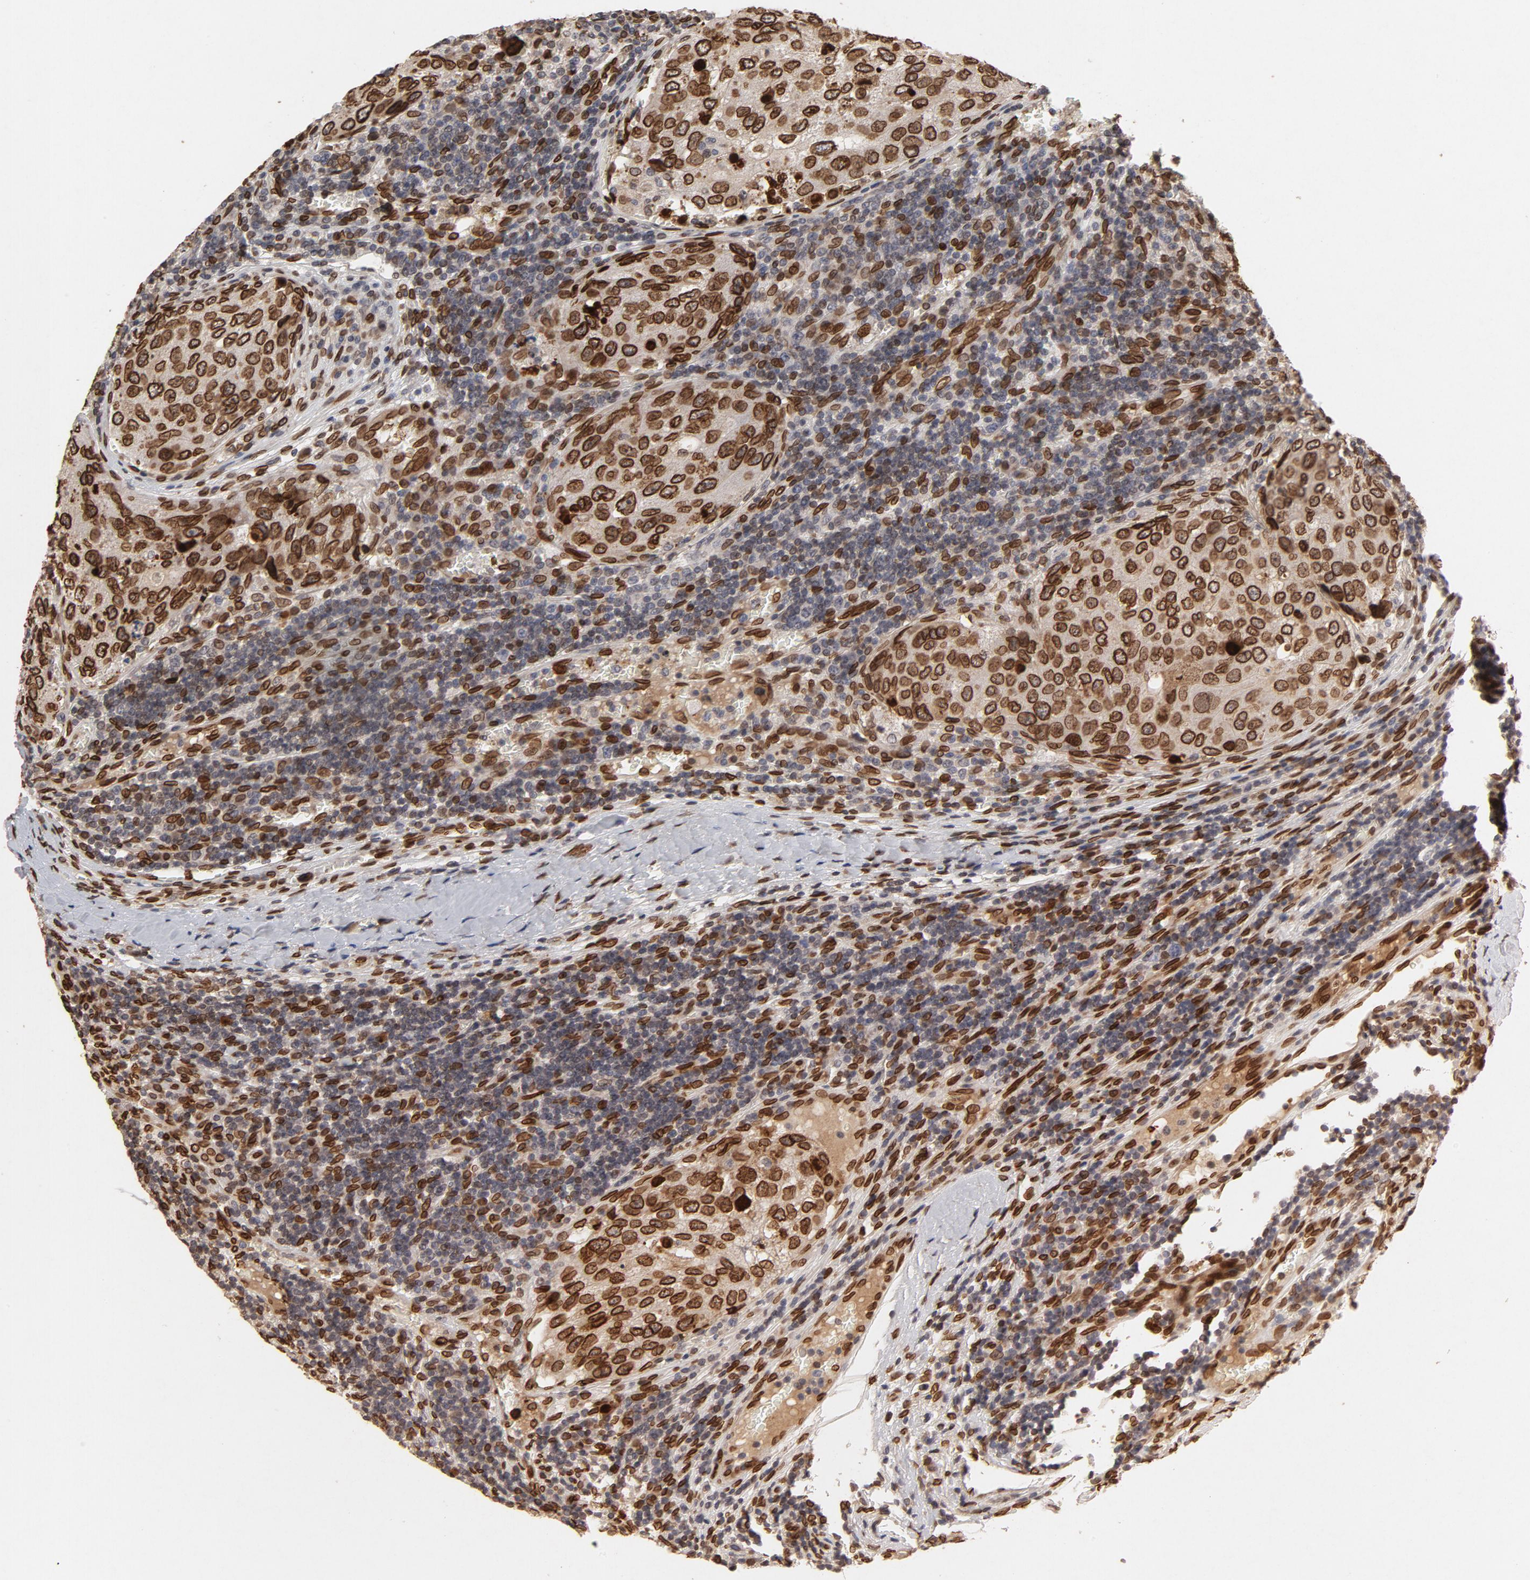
{"staining": {"intensity": "strong", "quantity": ">75%", "location": "cytoplasmic/membranous,nuclear"}, "tissue": "urothelial cancer", "cell_type": "Tumor cells", "image_type": "cancer", "snomed": [{"axis": "morphology", "description": "Urothelial carcinoma, High grade"}, {"axis": "topography", "description": "Lymph node"}, {"axis": "topography", "description": "Urinary bladder"}], "caption": "Immunohistochemical staining of human urothelial cancer displays high levels of strong cytoplasmic/membranous and nuclear protein staining in approximately >75% of tumor cells. (brown staining indicates protein expression, while blue staining denotes nuclei).", "gene": "LMNA", "patient": {"sex": "male", "age": 51}}